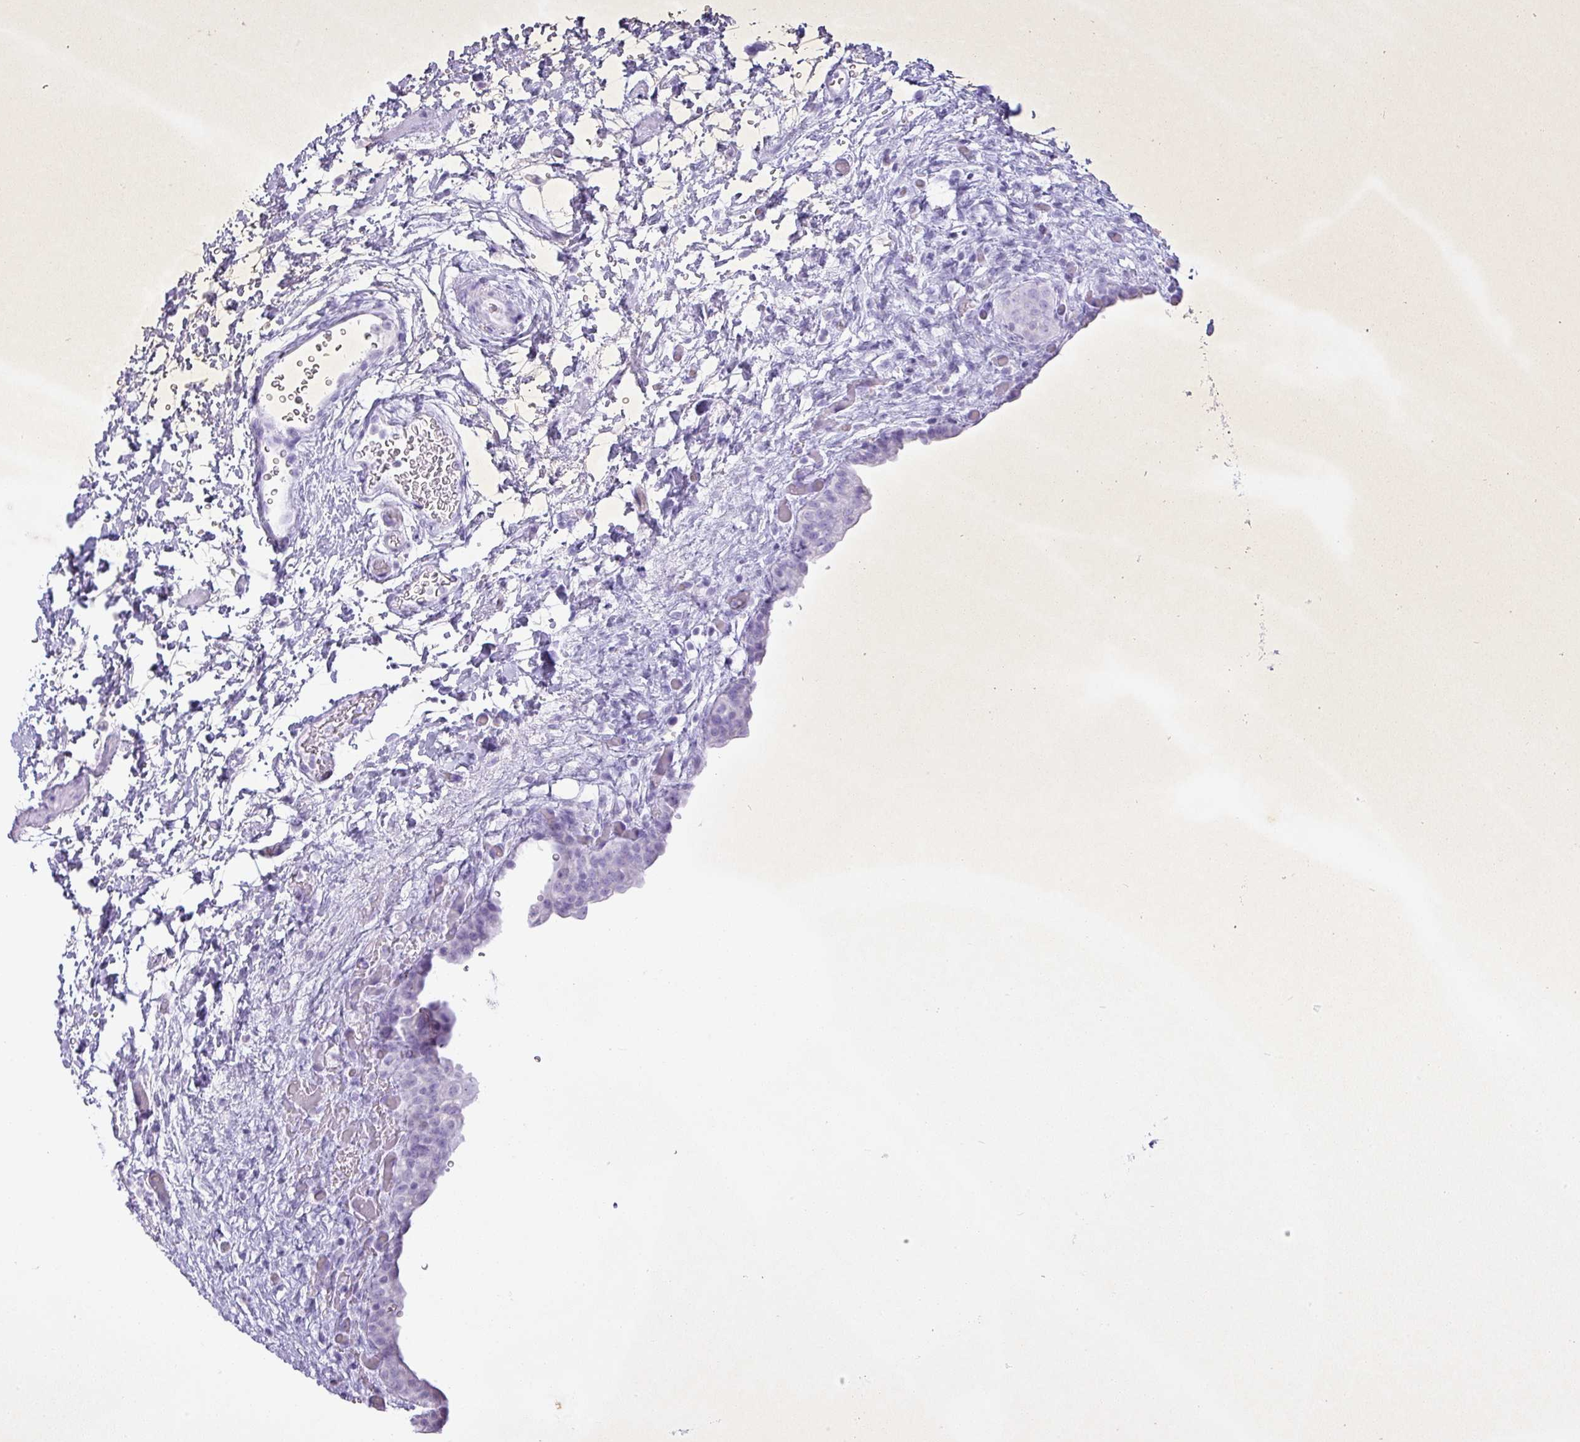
{"staining": {"intensity": "negative", "quantity": "none", "location": "none"}, "tissue": "urinary bladder", "cell_type": "Urothelial cells", "image_type": "normal", "snomed": [{"axis": "morphology", "description": "Normal tissue, NOS"}, {"axis": "topography", "description": "Urinary bladder"}], "caption": "Immunohistochemical staining of normal human urinary bladder reveals no significant positivity in urothelial cells.", "gene": "PGA3", "patient": {"sex": "male", "age": 69}}